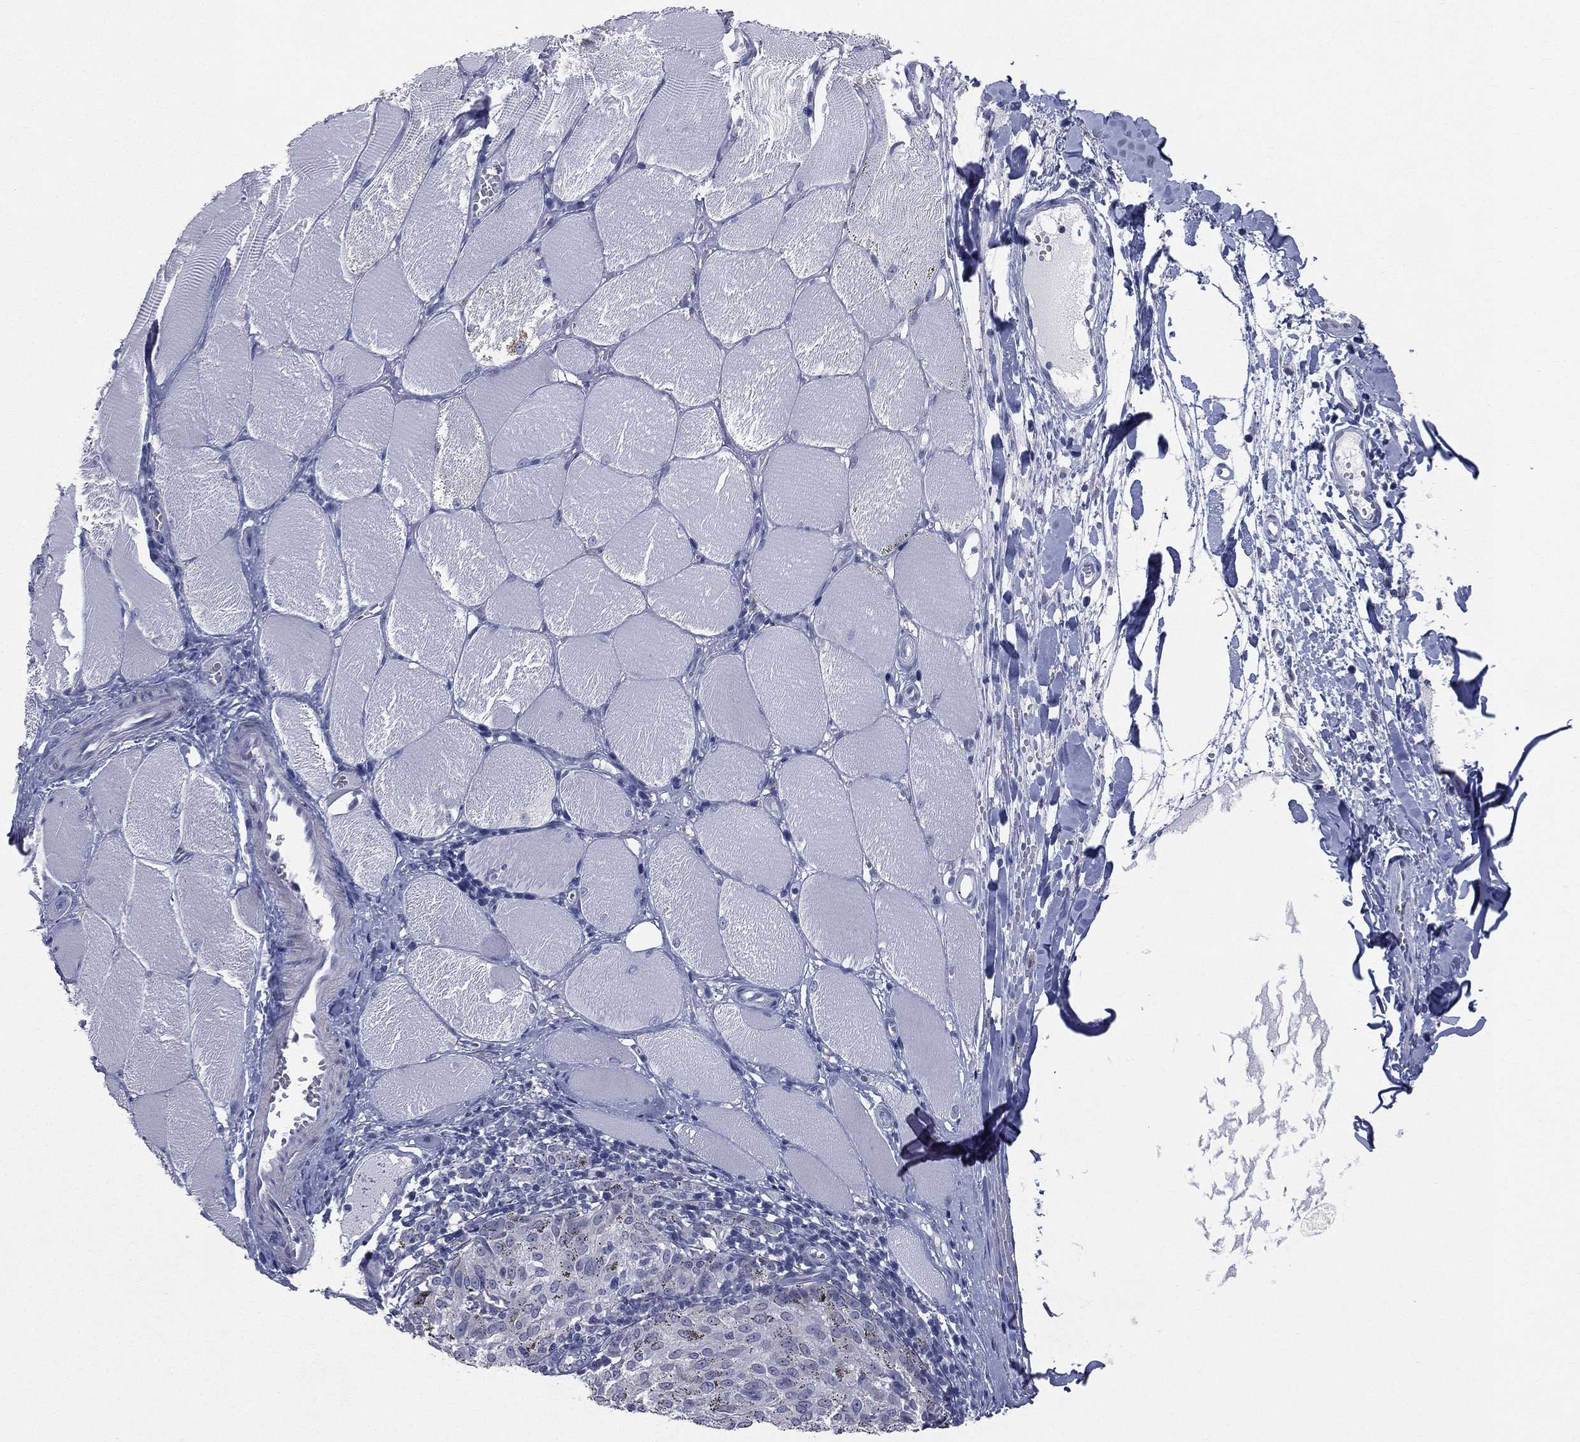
{"staining": {"intensity": "strong", "quantity": "25%-75%", "location": "cytoplasmic/membranous"}, "tissue": "melanoma", "cell_type": "Tumor cells", "image_type": "cancer", "snomed": [{"axis": "morphology", "description": "Malignant melanoma, NOS"}, {"axis": "topography", "description": "Skin"}], "caption": "Protein staining of malignant melanoma tissue demonstrates strong cytoplasmic/membranous staining in about 25%-75% of tumor cells. Using DAB (3,3'-diaminobenzidine) (brown) and hematoxylin (blue) stains, captured at high magnification using brightfield microscopy.", "gene": "DMKN", "patient": {"sex": "female", "age": 72}}